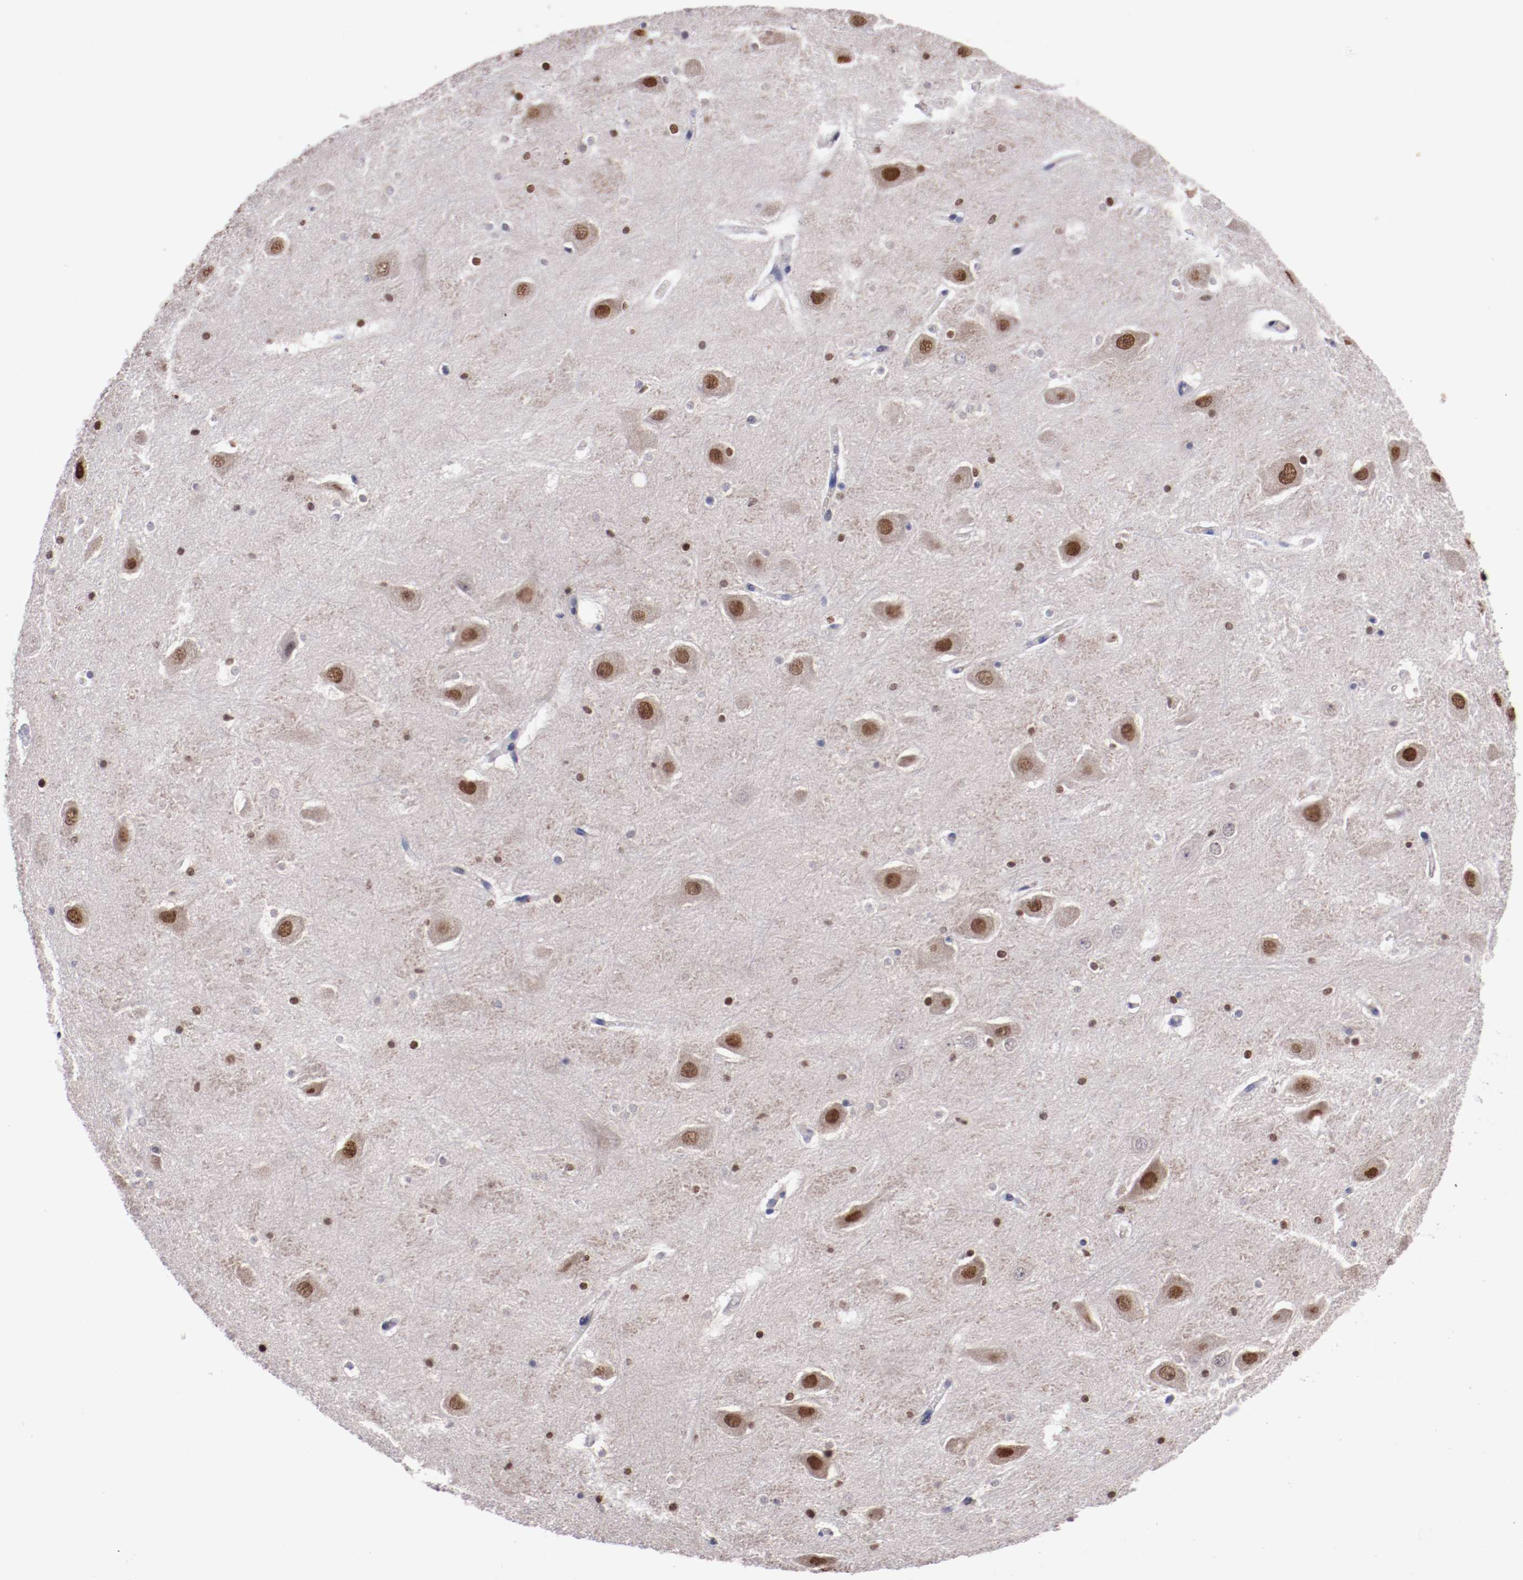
{"staining": {"intensity": "strong", "quantity": "<25%", "location": "cytoplasmic/membranous,nuclear"}, "tissue": "hippocampus", "cell_type": "Glial cells", "image_type": "normal", "snomed": [{"axis": "morphology", "description": "Normal tissue, NOS"}, {"axis": "topography", "description": "Hippocampus"}], "caption": "Glial cells reveal medium levels of strong cytoplasmic/membranous,nuclear expression in approximately <25% of cells in benign human hippocampus.", "gene": "FAM81A", "patient": {"sex": "male", "age": 45}}